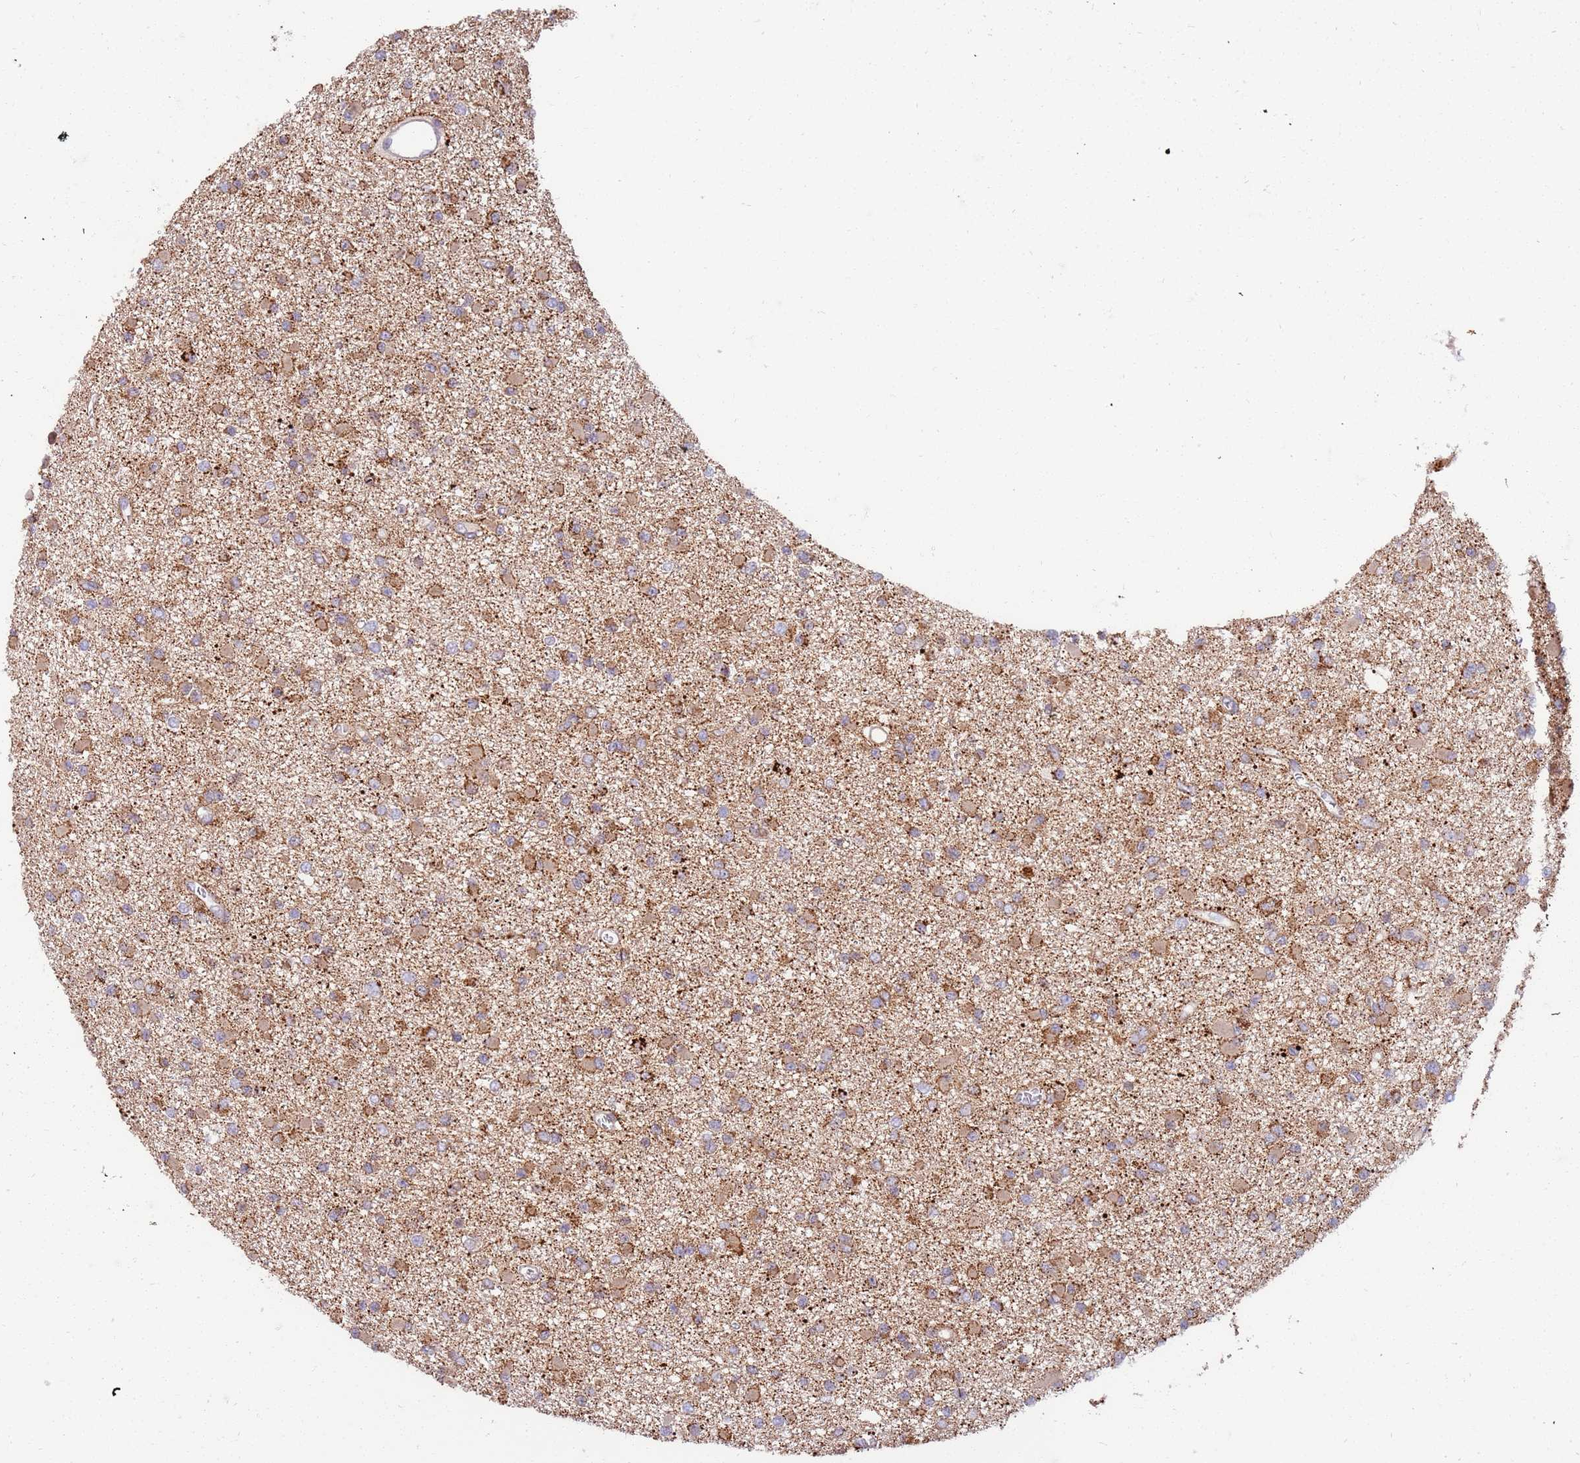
{"staining": {"intensity": "moderate", "quantity": "25%-75%", "location": "cytoplasmic/membranous"}, "tissue": "glioma", "cell_type": "Tumor cells", "image_type": "cancer", "snomed": [{"axis": "morphology", "description": "Glioma, malignant, Low grade"}, {"axis": "topography", "description": "Brain"}], "caption": "This histopathology image displays immunohistochemistry staining of human malignant glioma (low-grade), with medium moderate cytoplasmic/membranous positivity in about 25%-75% of tumor cells.", "gene": "OSBP", "patient": {"sex": "female", "age": 22}}